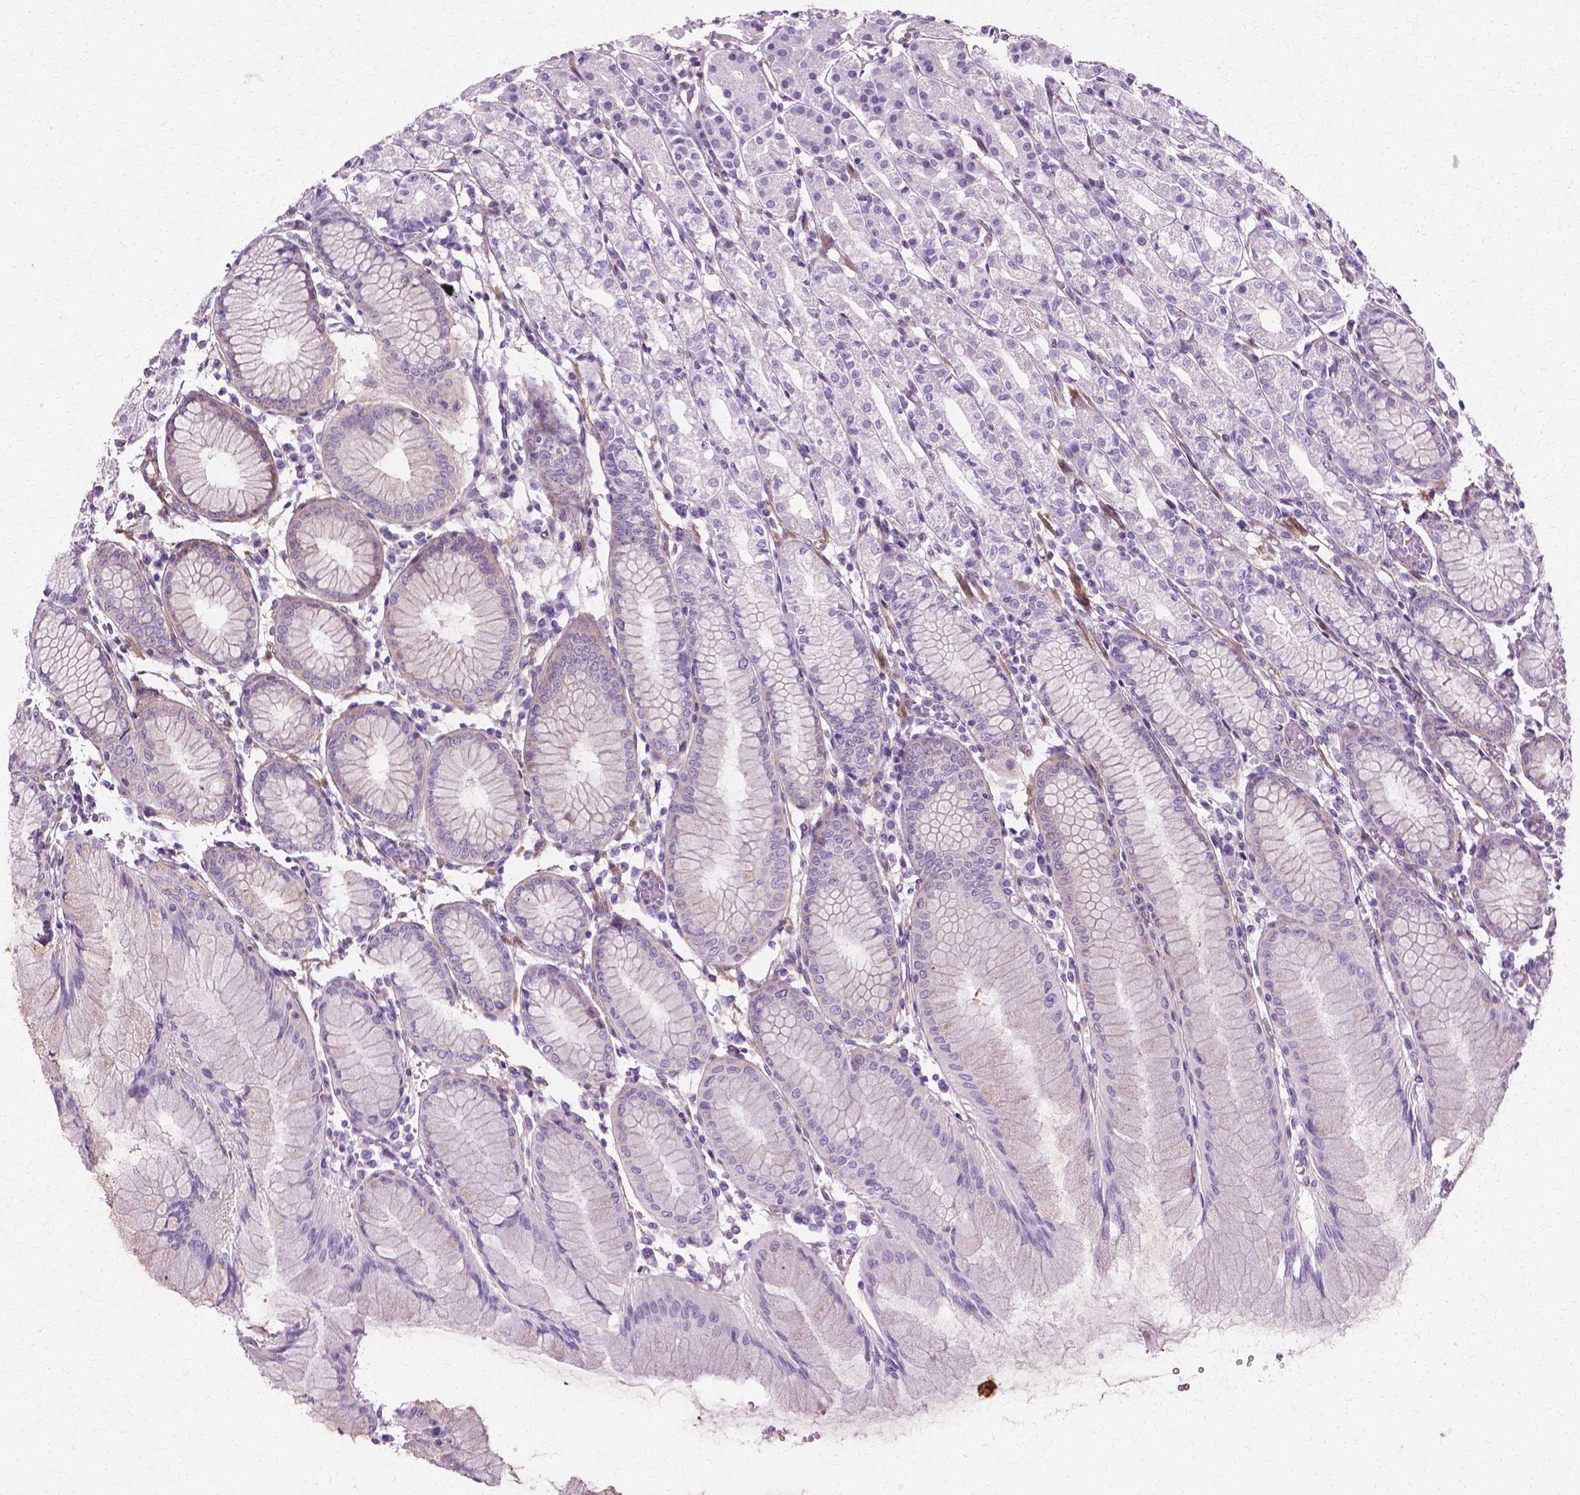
{"staining": {"intensity": "moderate", "quantity": "<25%", "location": "cytoplasmic/membranous"}, "tissue": "stomach", "cell_type": "Glandular cells", "image_type": "normal", "snomed": [{"axis": "morphology", "description": "Normal tissue, NOS"}, {"axis": "topography", "description": "Stomach"}], "caption": "This micrograph reveals normal stomach stained with immunohistochemistry (IHC) to label a protein in brown. The cytoplasmic/membranous of glandular cells show moderate positivity for the protein. Nuclei are counter-stained blue.", "gene": "CFAP157", "patient": {"sex": "female", "age": 57}}